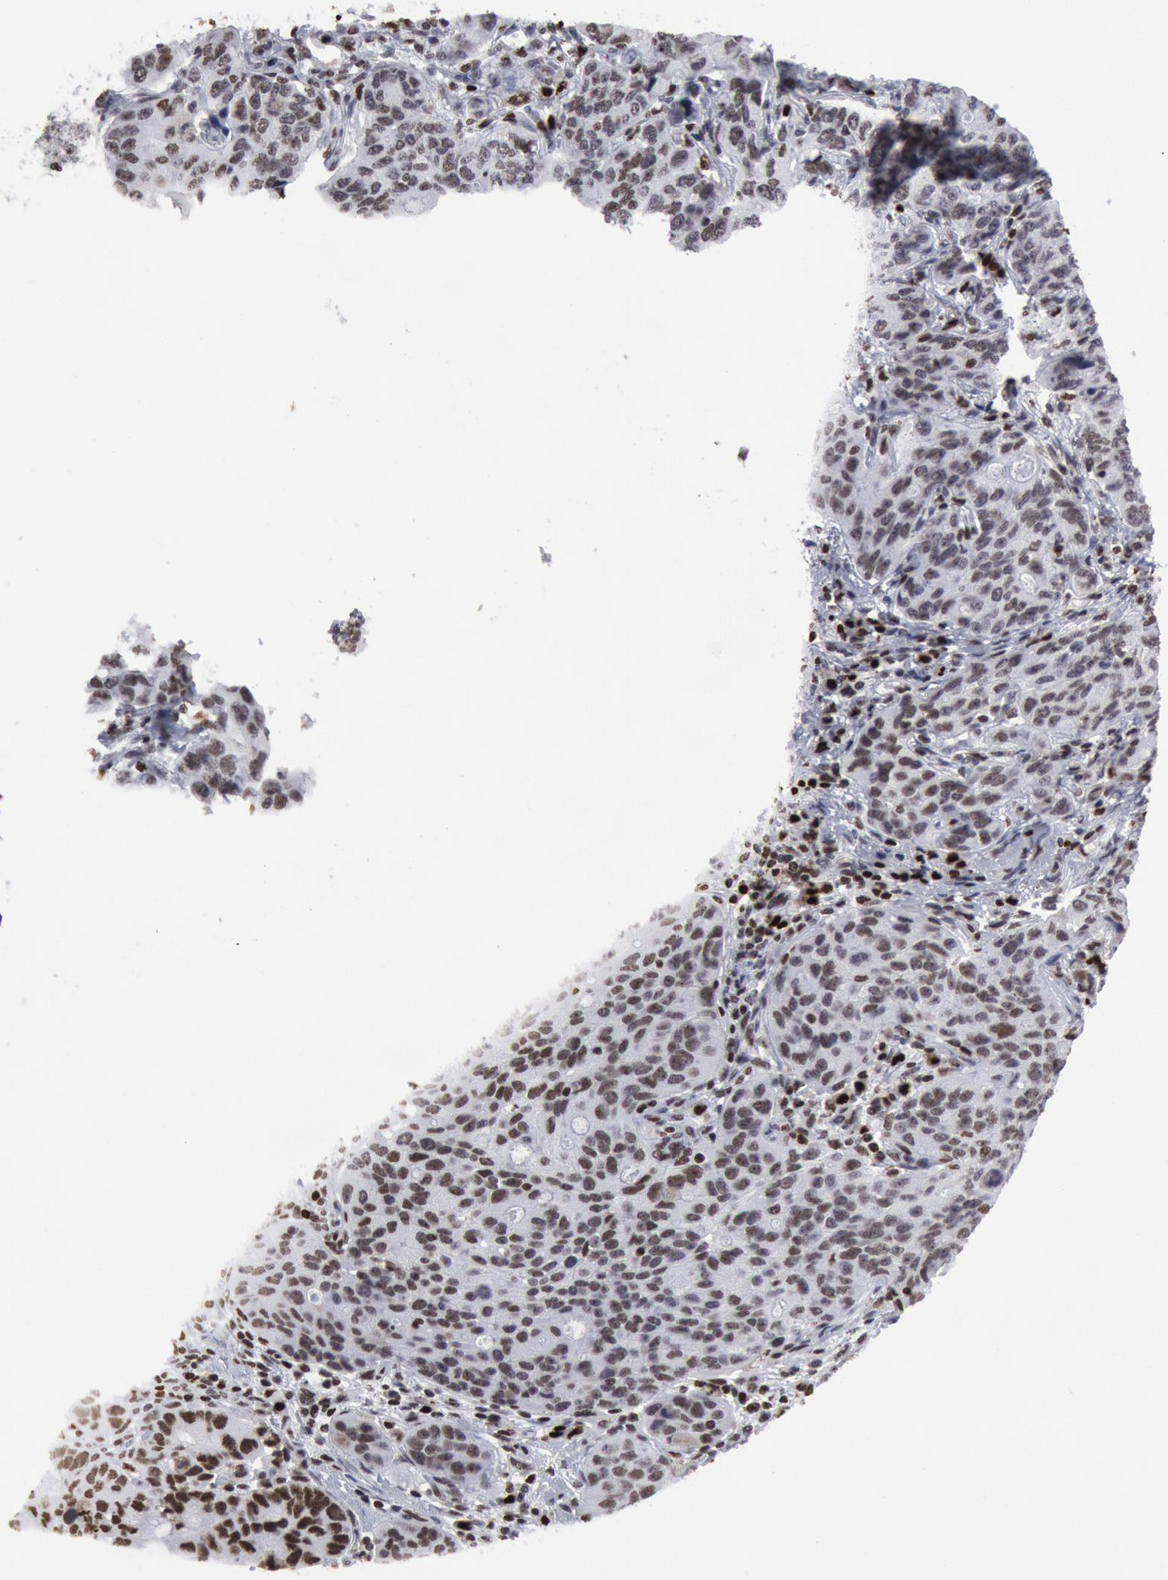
{"staining": {"intensity": "weak", "quantity": "25%-75%", "location": "nuclear"}, "tissue": "stomach cancer", "cell_type": "Tumor cells", "image_type": "cancer", "snomed": [{"axis": "morphology", "description": "Adenocarcinoma, NOS"}, {"axis": "topography", "description": "Esophagus"}, {"axis": "topography", "description": "Stomach"}], "caption": "IHC image of human stomach adenocarcinoma stained for a protein (brown), which reveals low levels of weak nuclear positivity in about 25%-75% of tumor cells.", "gene": "SUB1", "patient": {"sex": "male", "age": 74}}